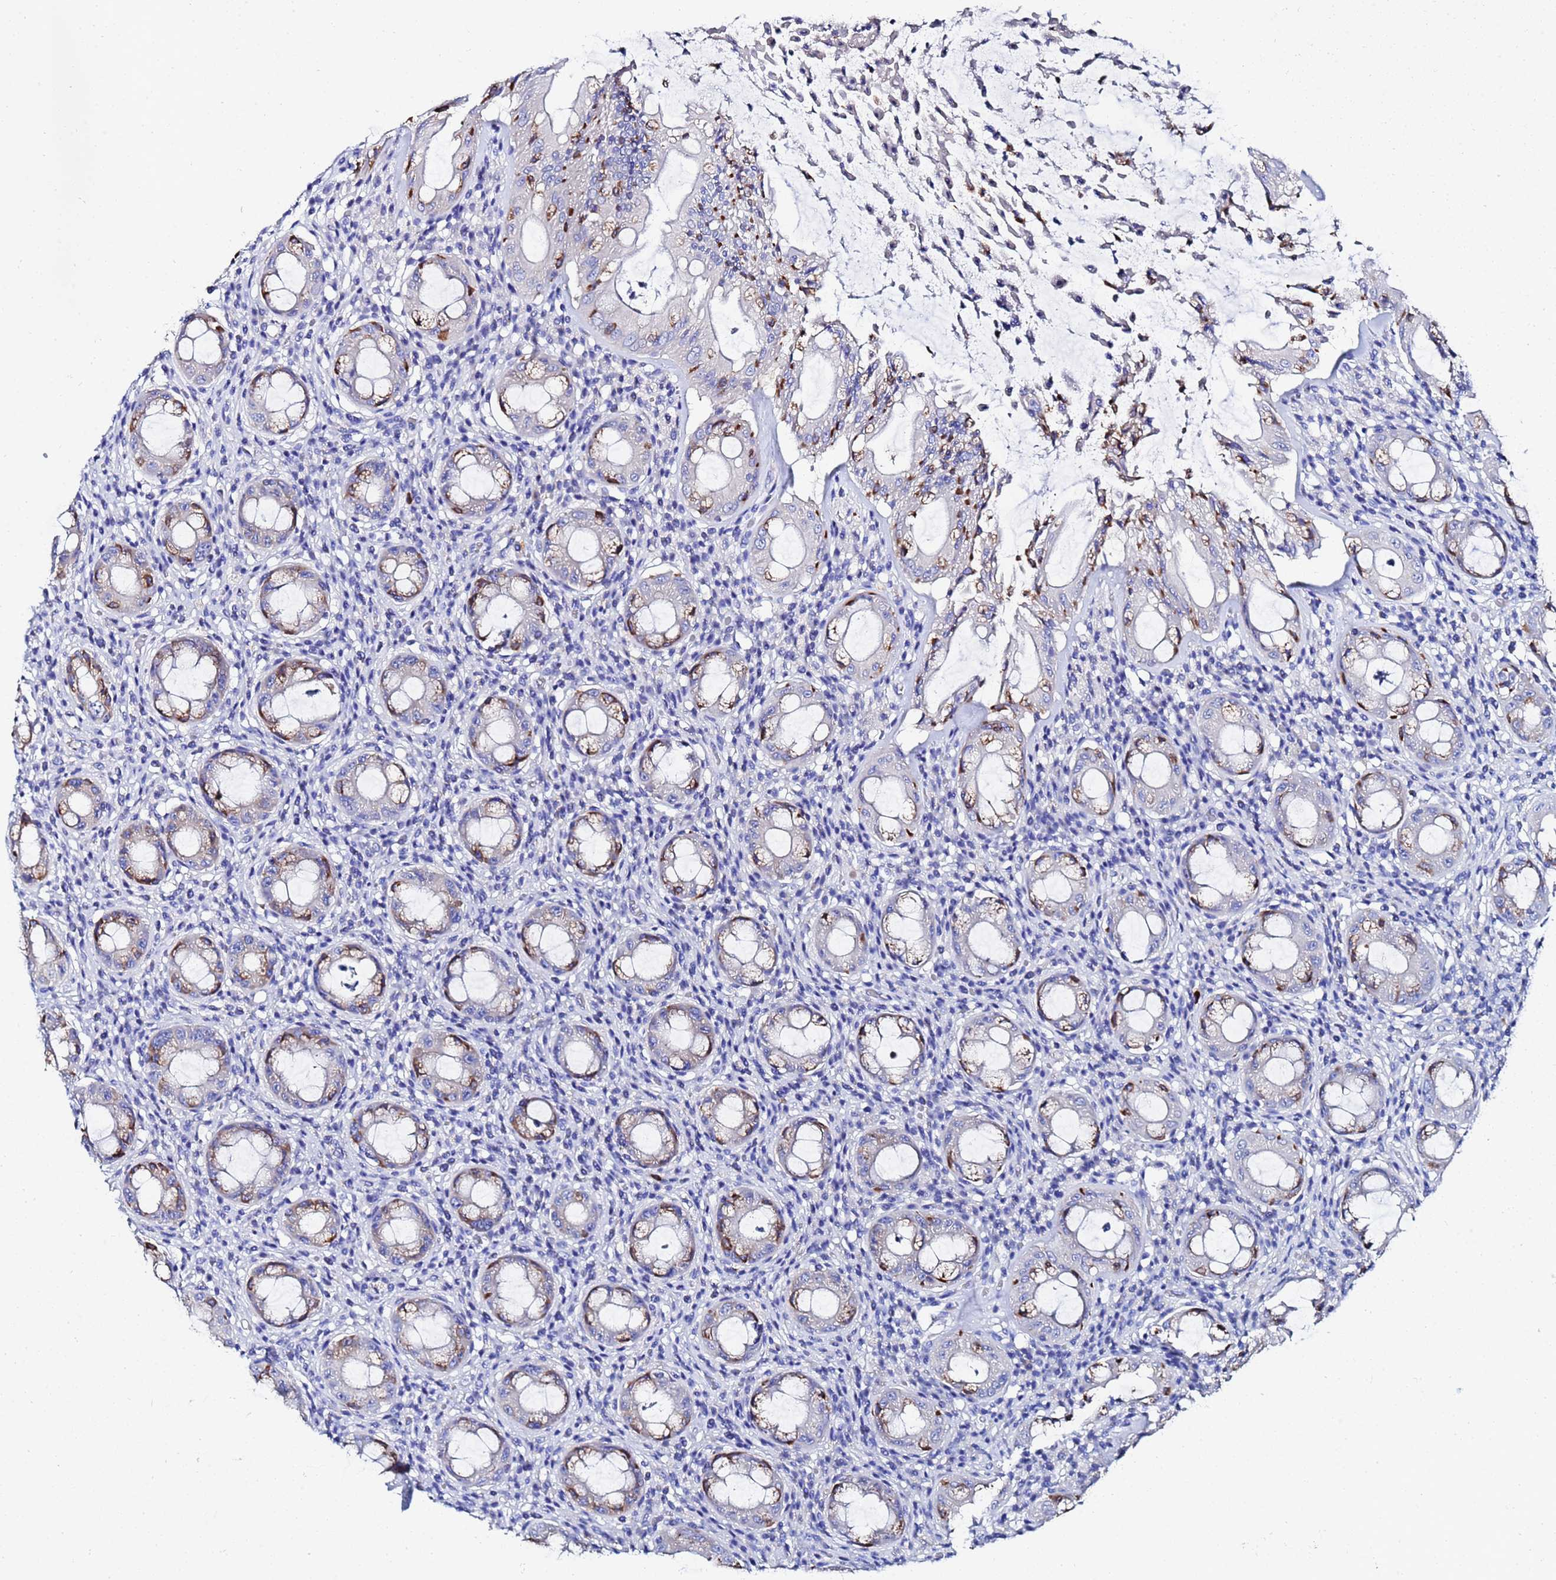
{"staining": {"intensity": "moderate", "quantity": "<25%", "location": "cytoplasmic/membranous"}, "tissue": "rectum", "cell_type": "Glandular cells", "image_type": "normal", "snomed": [{"axis": "morphology", "description": "Normal tissue, NOS"}, {"axis": "topography", "description": "Rectum"}], "caption": "DAB (3,3'-diaminobenzidine) immunohistochemical staining of benign human rectum reveals moderate cytoplasmic/membranous protein expression in about <25% of glandular cells.", "gene": "AQP12A", "patient": {"sex": "female", "age": 57}}